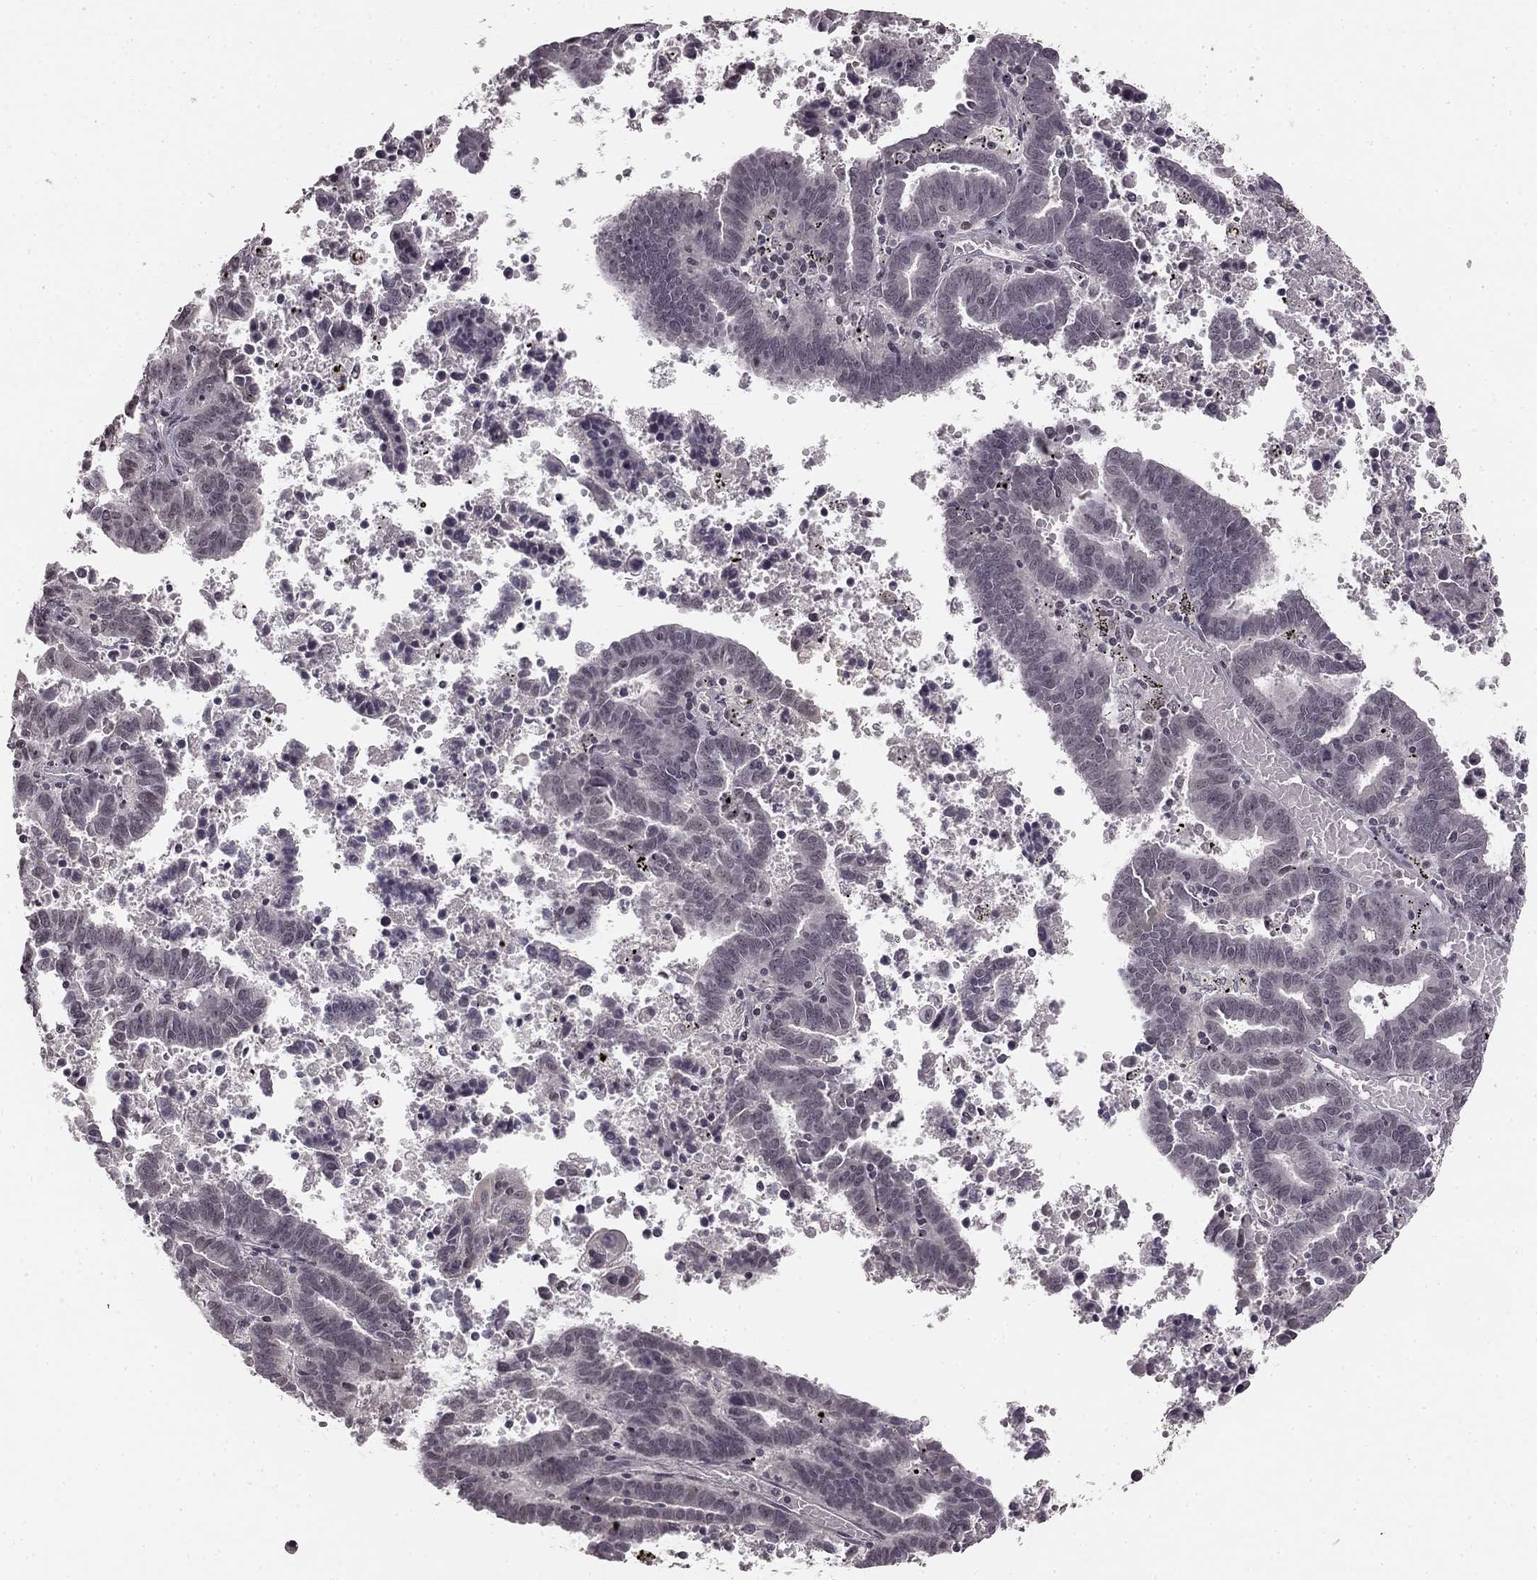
{"staining": {"intensity": "negative", "quantity": "none", "location": "none"}, "tissue": "endometrial cancer", "cell_type": "Tumor cells", "image_type": "cancer", "snomed": [{"axis": "morphology", "description": "Adenocarcinoma, NOS"}, {"axis": "topography", "description": "Uterus"}], "caption": "Endometrial cancer (adenocarcinoma) was stained to show a protein in brown. There is no significant positivity in tumor cells.", "gene": "HCN4", "patient": {"sex": "female", "age": 83}}